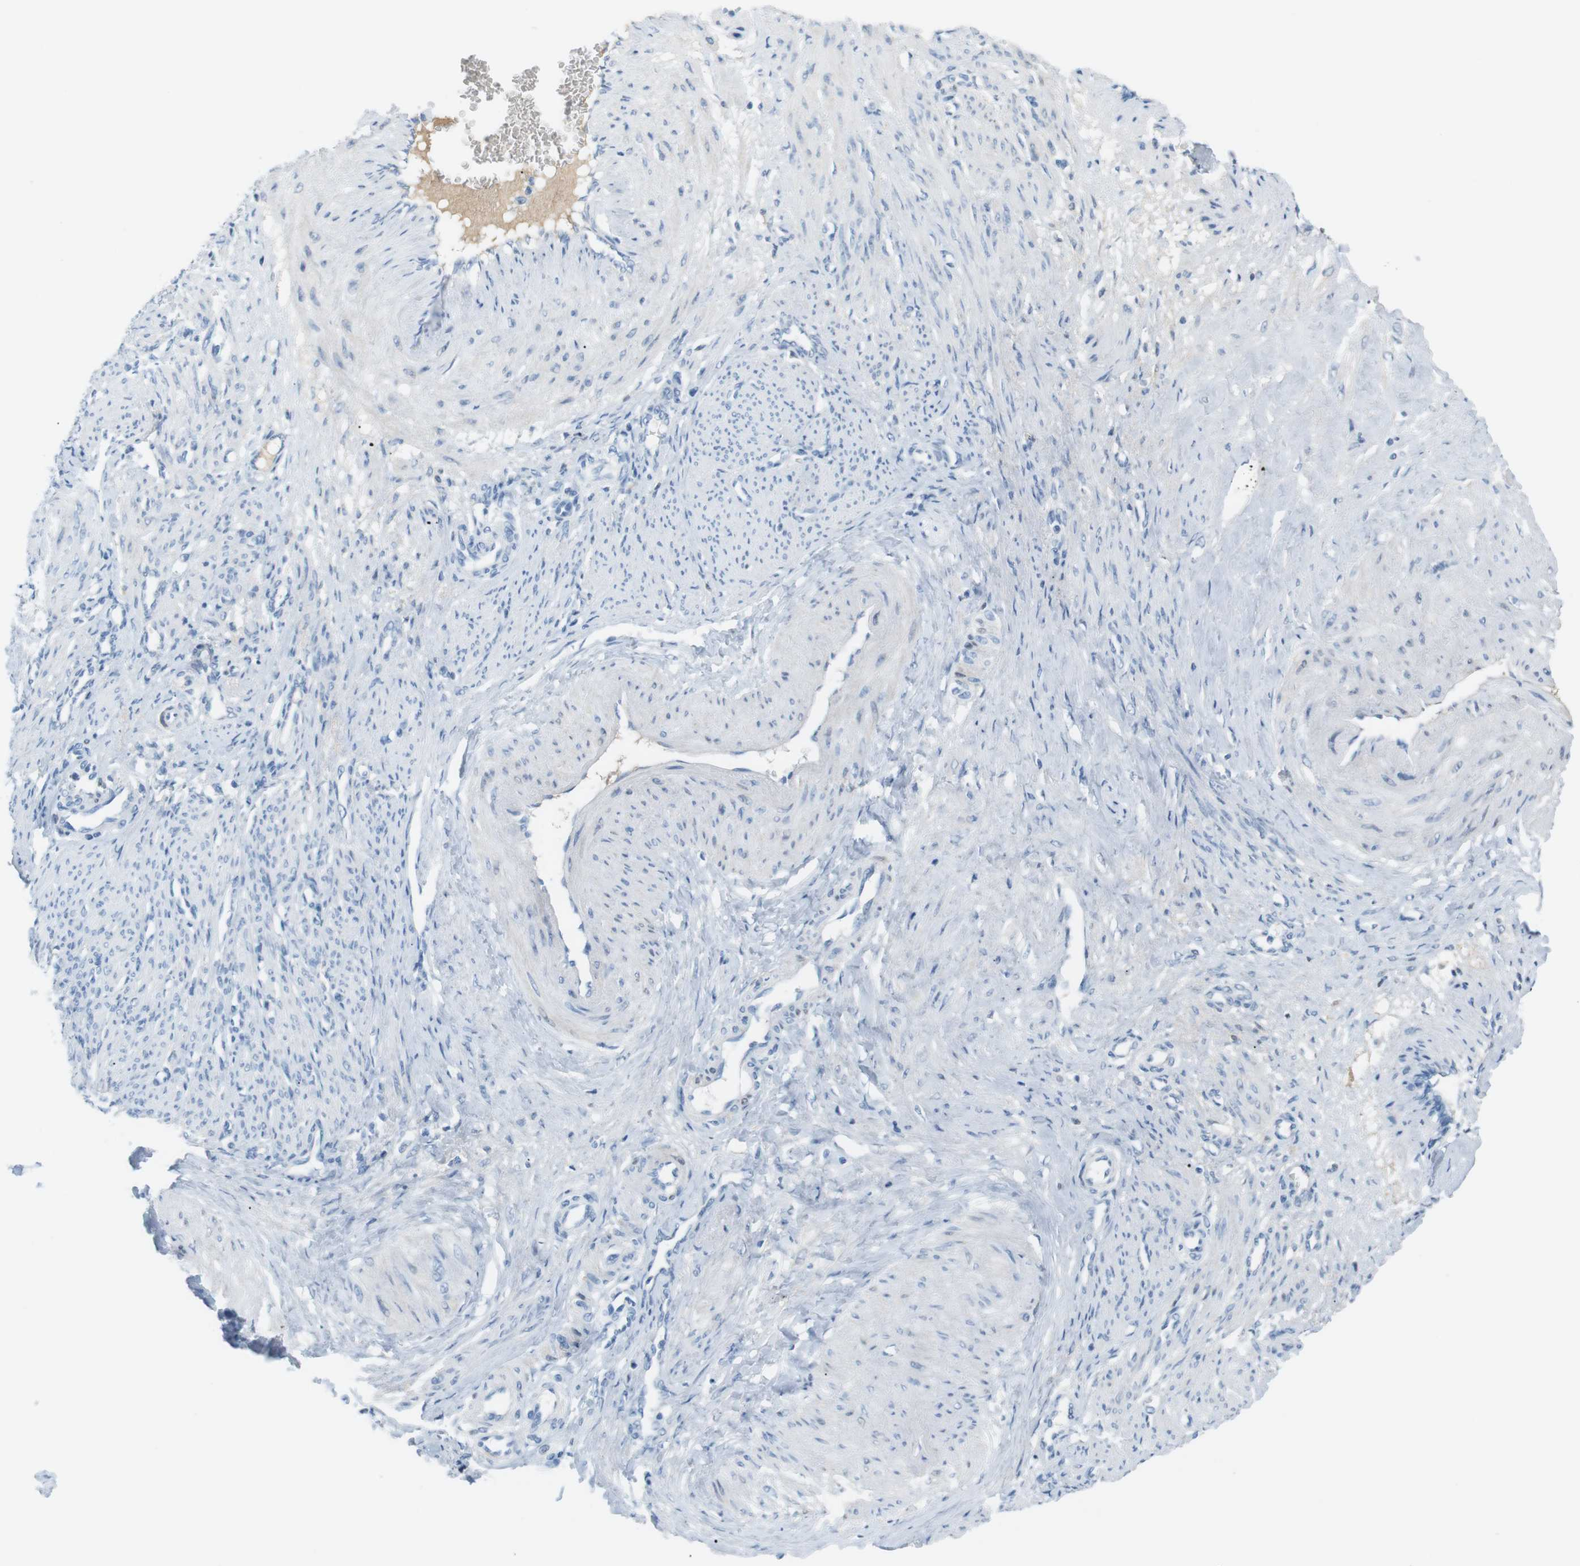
{"staining": {"intensity": "negative", "quantity": "none", "location": "none"}, "tissue": "smooth muscle", "cell_type": "Smooth muscle cells", "image_type": "normal", "snomed": [{"axis": "morphology", "description": "Normal tissue, NOS"}, {"axis": "topography", "description": "Endometrium"}], "caption": "Immunohistochemistry (IHC) histopathology image of normal smooth muscle: human smooth muscle stained with DAB exhibits no significant protein expression in smooth muscle cells.", "gene": "AZGP1", "patient": {"sex": "female", "age": 33}}